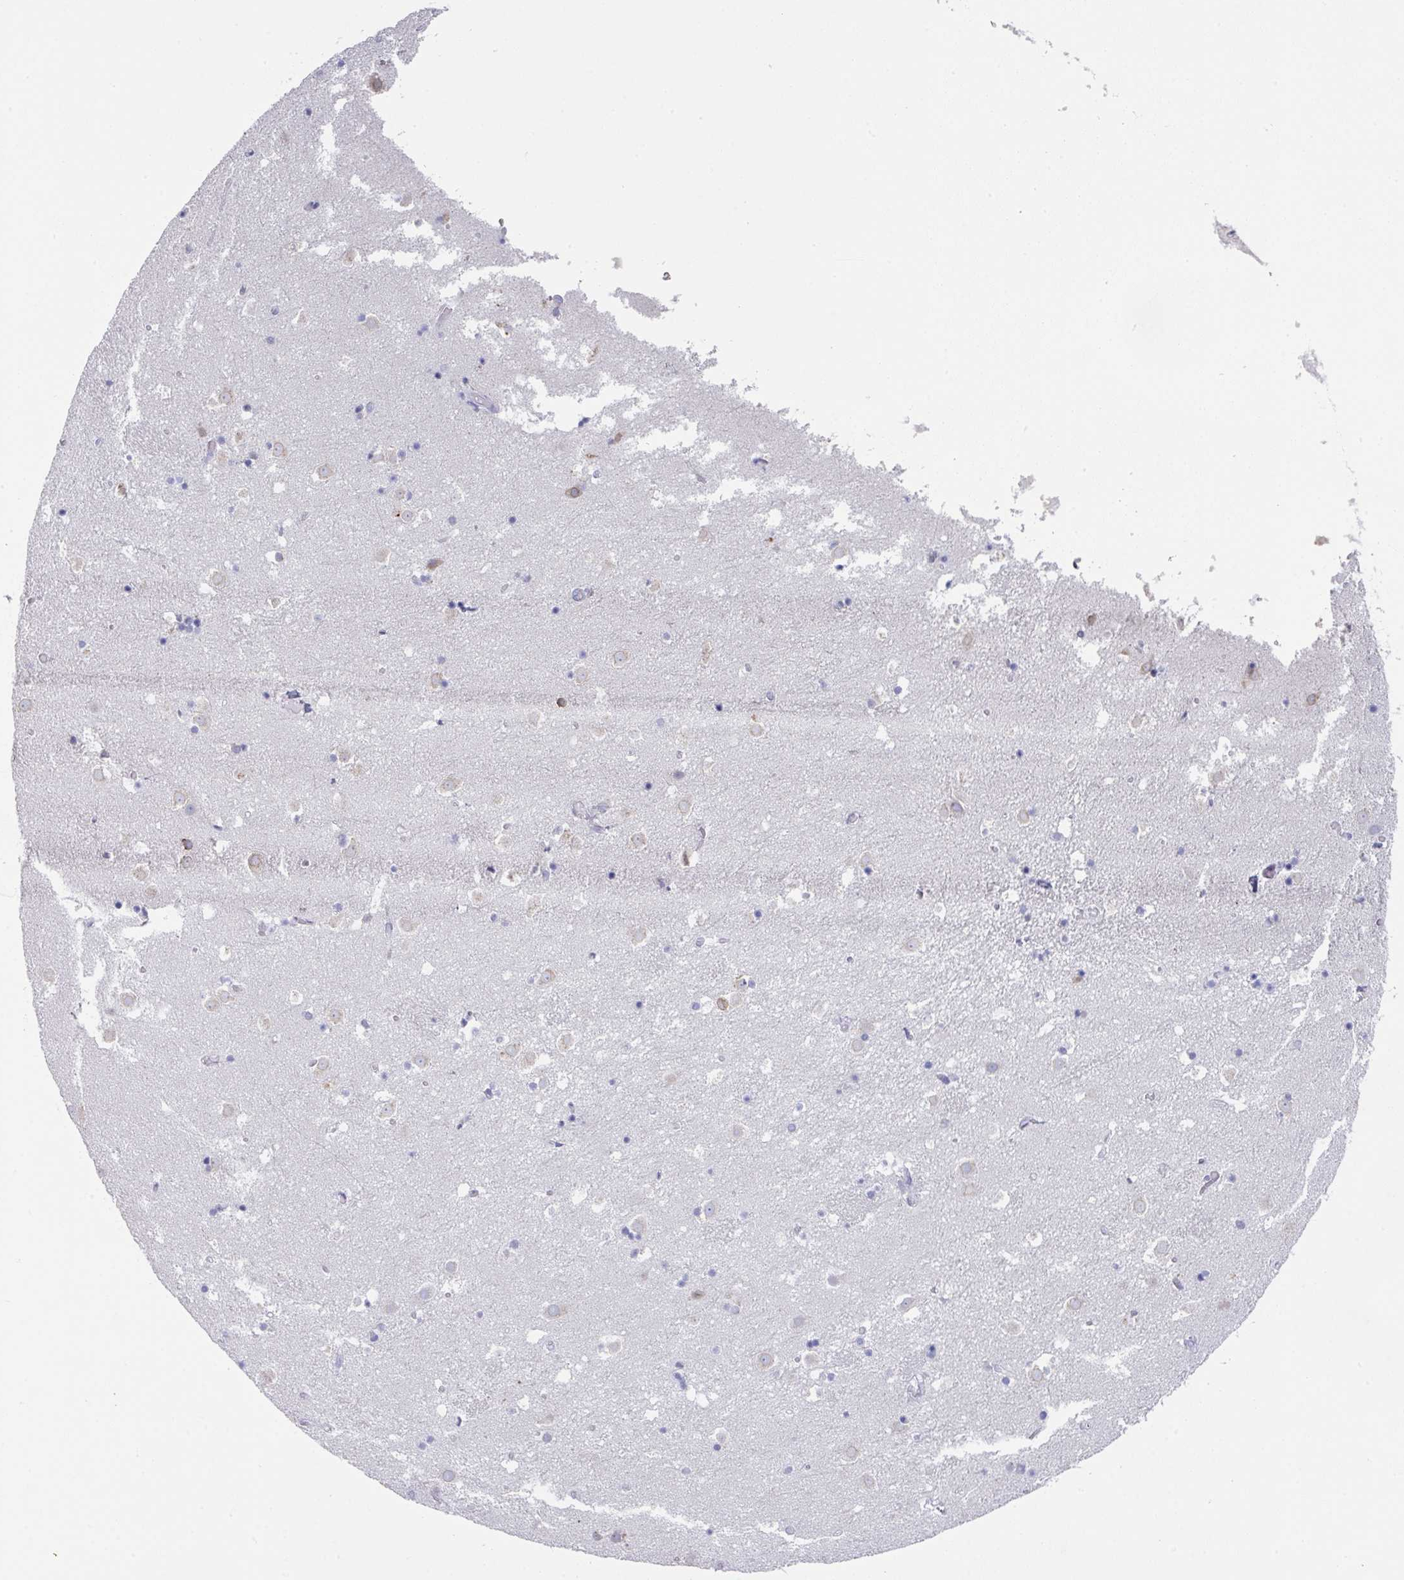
{"staining": {"intensity": "negative", "quantity": "none", "location": "none"}, "tissue": "caudate", "cell_type": "Glial cells", "image_type": "normal", "snomed": [{"axis": "morphology", "description": "Normal tissue, NOS"}, {"axis": "topography", "description": "Lateral ventricle wall"}], "caption": "This is an immunohistochemistry micrograph of normal caudate. There is no staining in glial cells.", "gene": "VKORC1L1", "patient": {"sex": "male", "age": 25}}